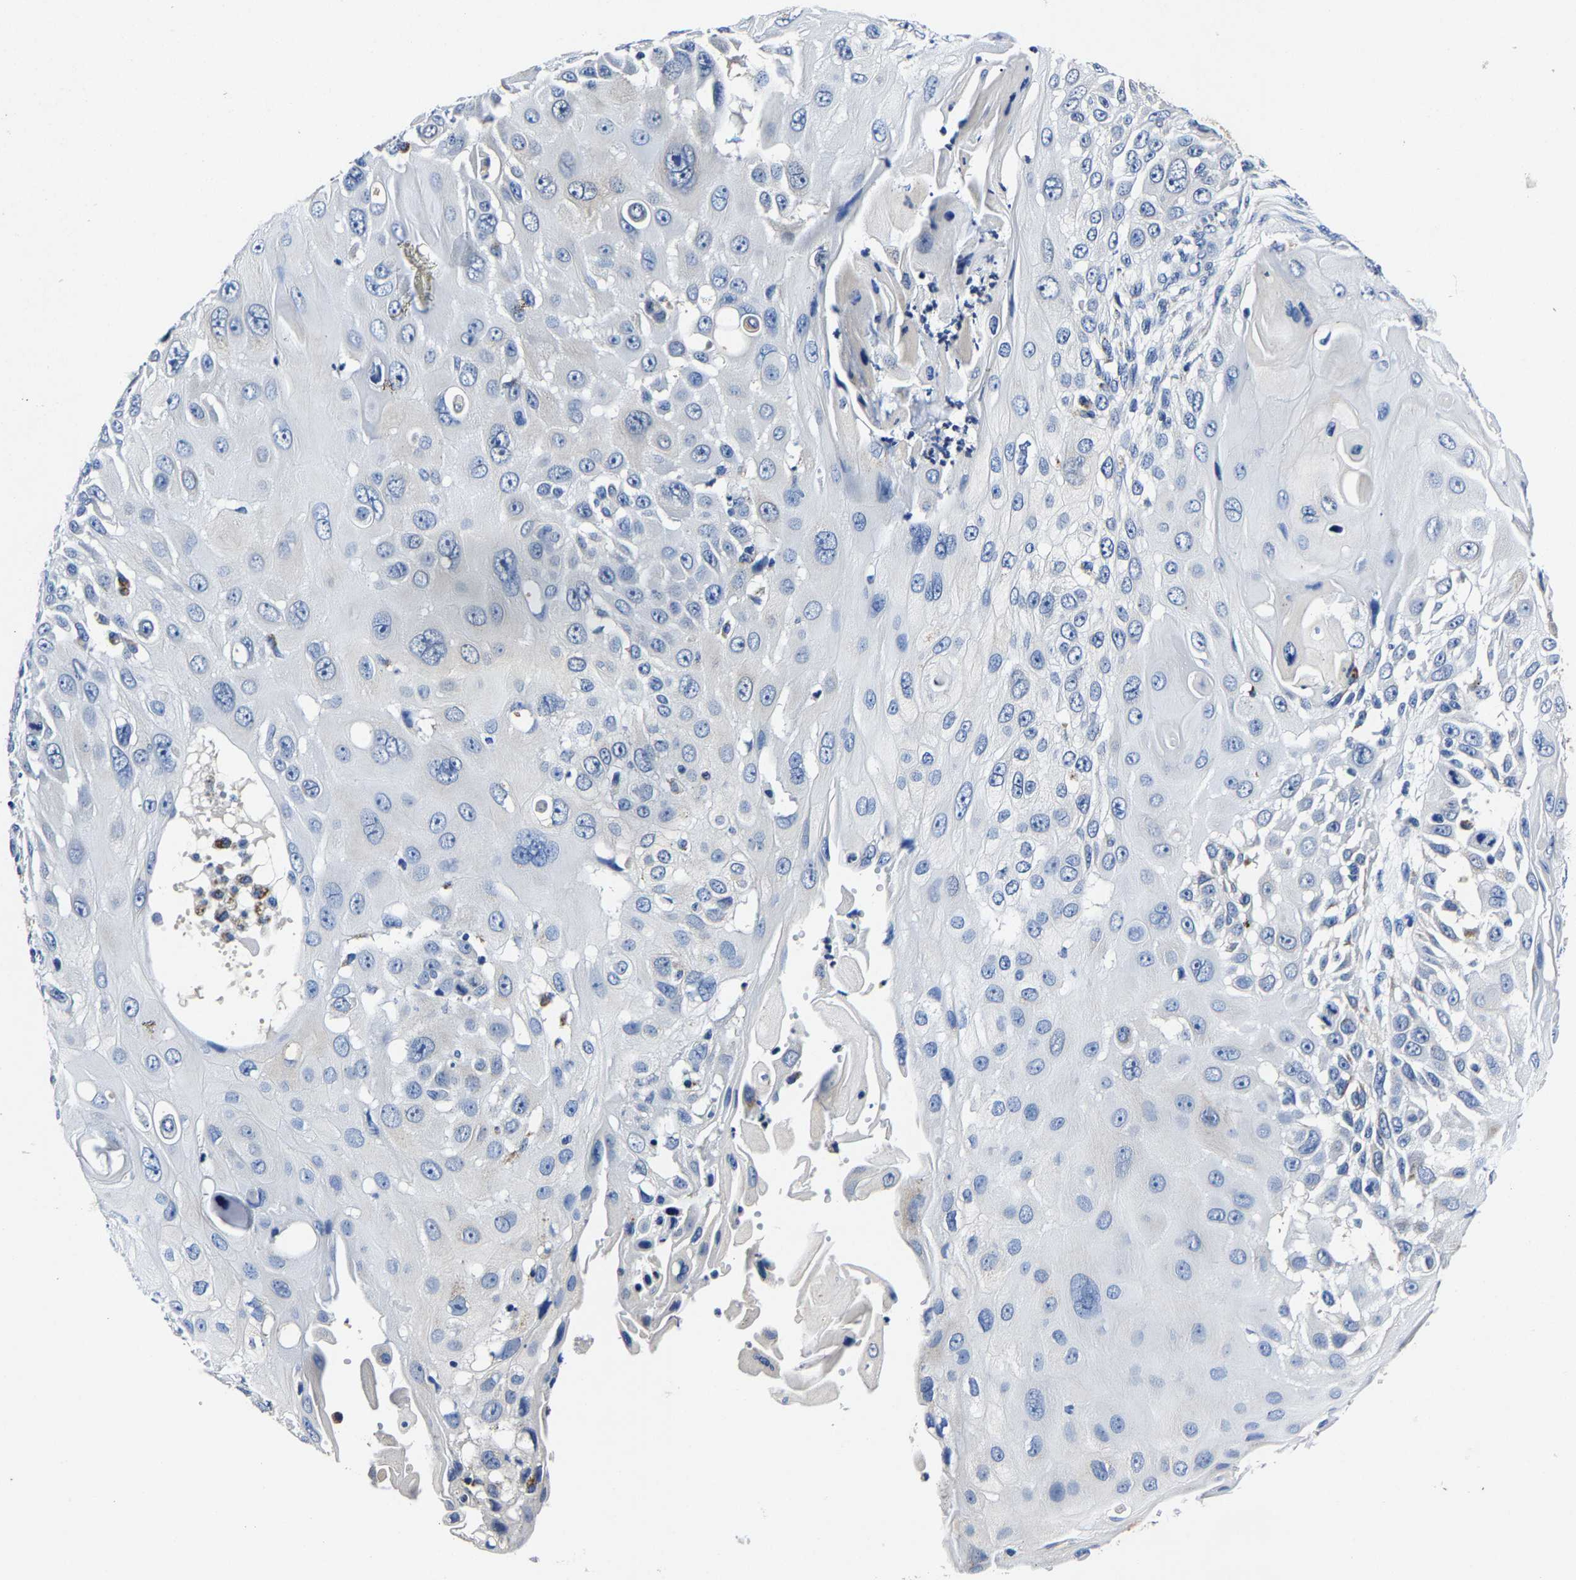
{"staining": {"intensity": "negative", "quantity": "none", "location": "none"}, "tissue": "skin cancer", "cell_type": "Tumor cells", "image_type": "cancer", "snomed": [{"axis": "morphology", "description": "Squamous cell carcinoma, NOS"}, {"axis": "topography", "description": "Skin"}], "caption": "A micrograph of human skin squamous cell carcinoma is negative for staining in tumor cells.", "gene": "PSPH", "patient": {"sex": "female", "age": 44}}